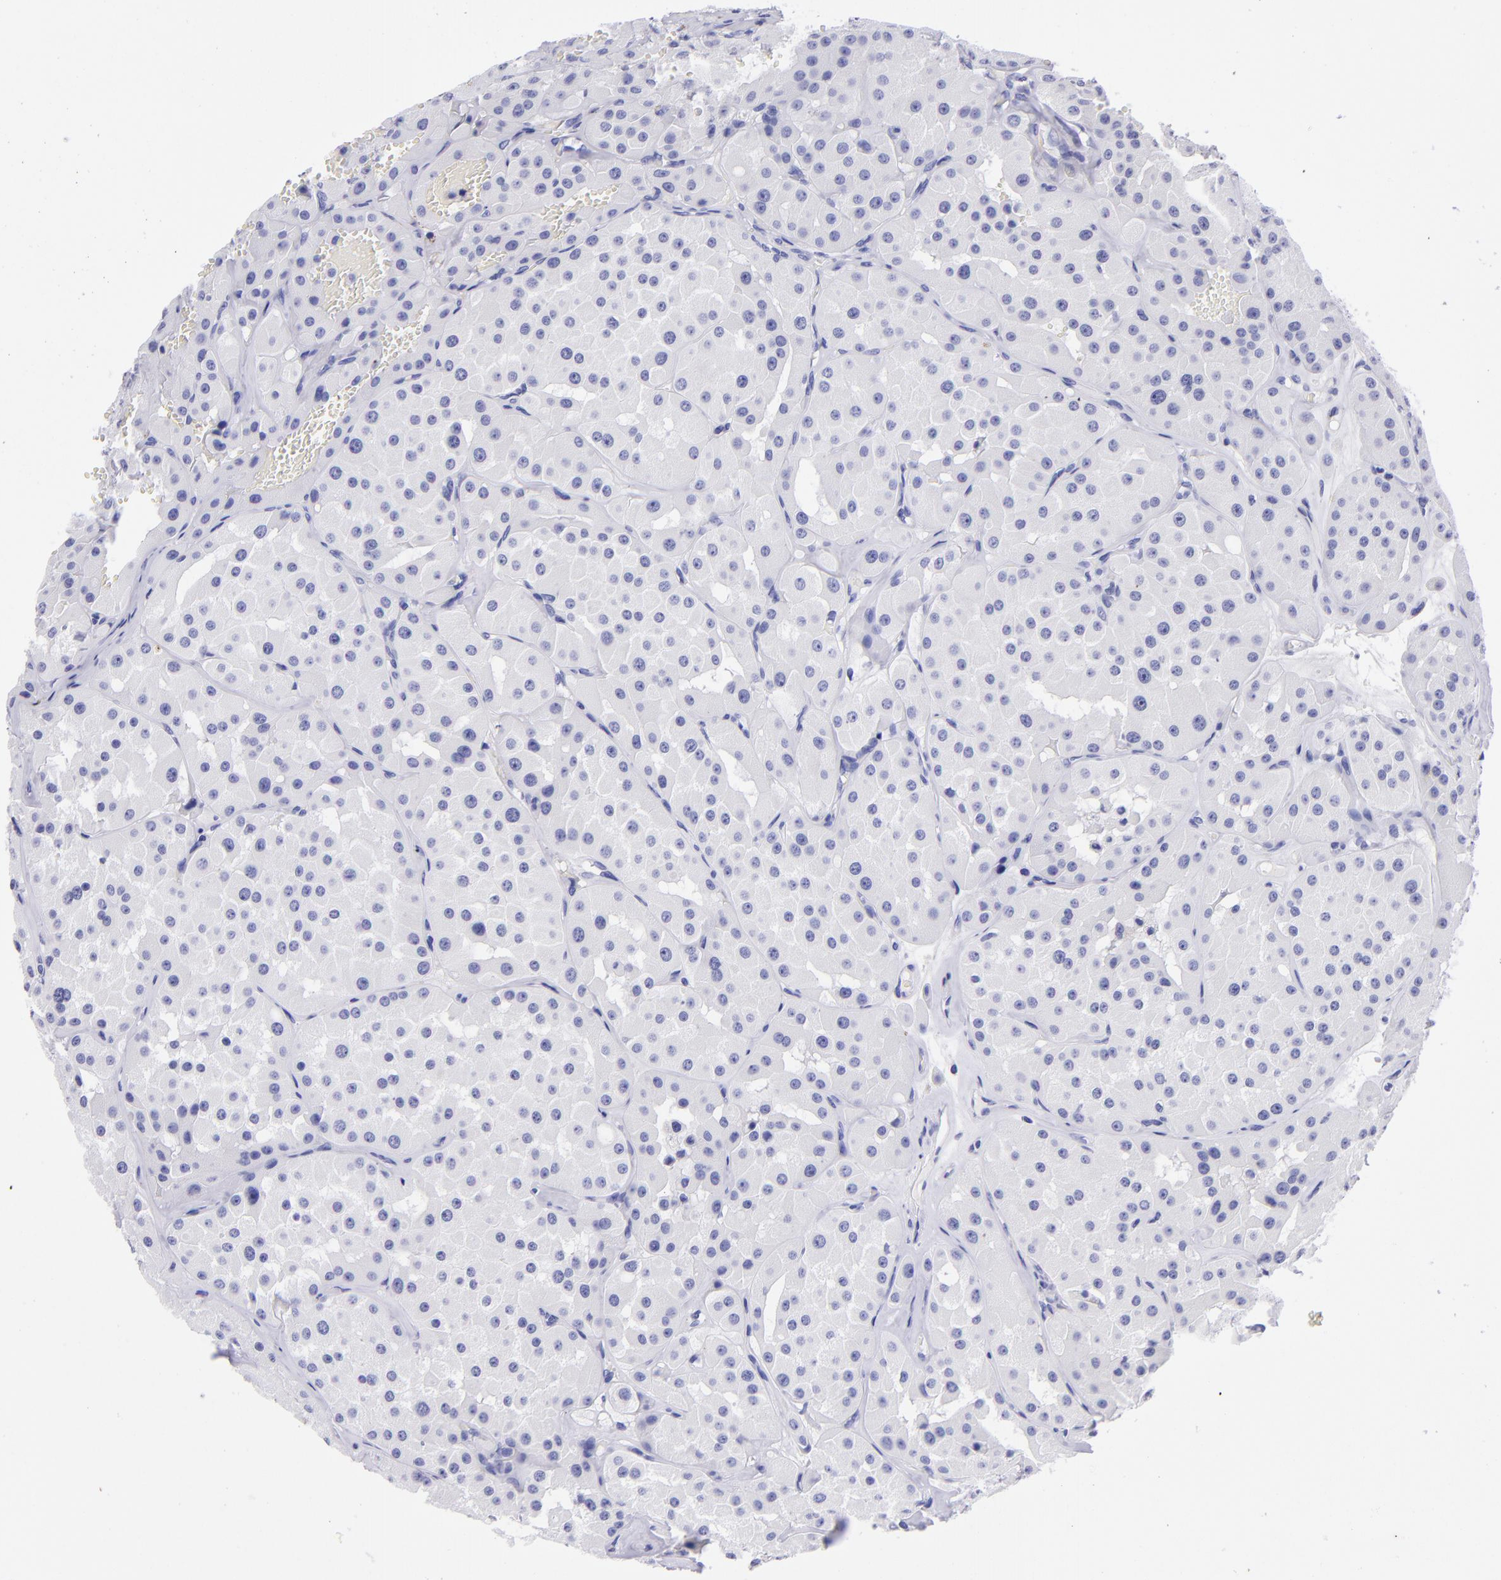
{"staining": {"intensity": "negative", "quantity": "none", "location": "none"}, "tissue": "renal cancer", "cell_type": "Tumor cells", "image_type": "cancer", "snomed": [{"axis": "morphology", "description": "Adenocarcinoma, uncertain malignant potential"}, {"axis": "topography", "description": "Kidney"}], "caption": "Immunohistochemistry (IHC) of human renal cancer demonstrates no positivity in tumor cells.", "gene": "TYRP1", "patient": {"sex": "male", "age": 63}}